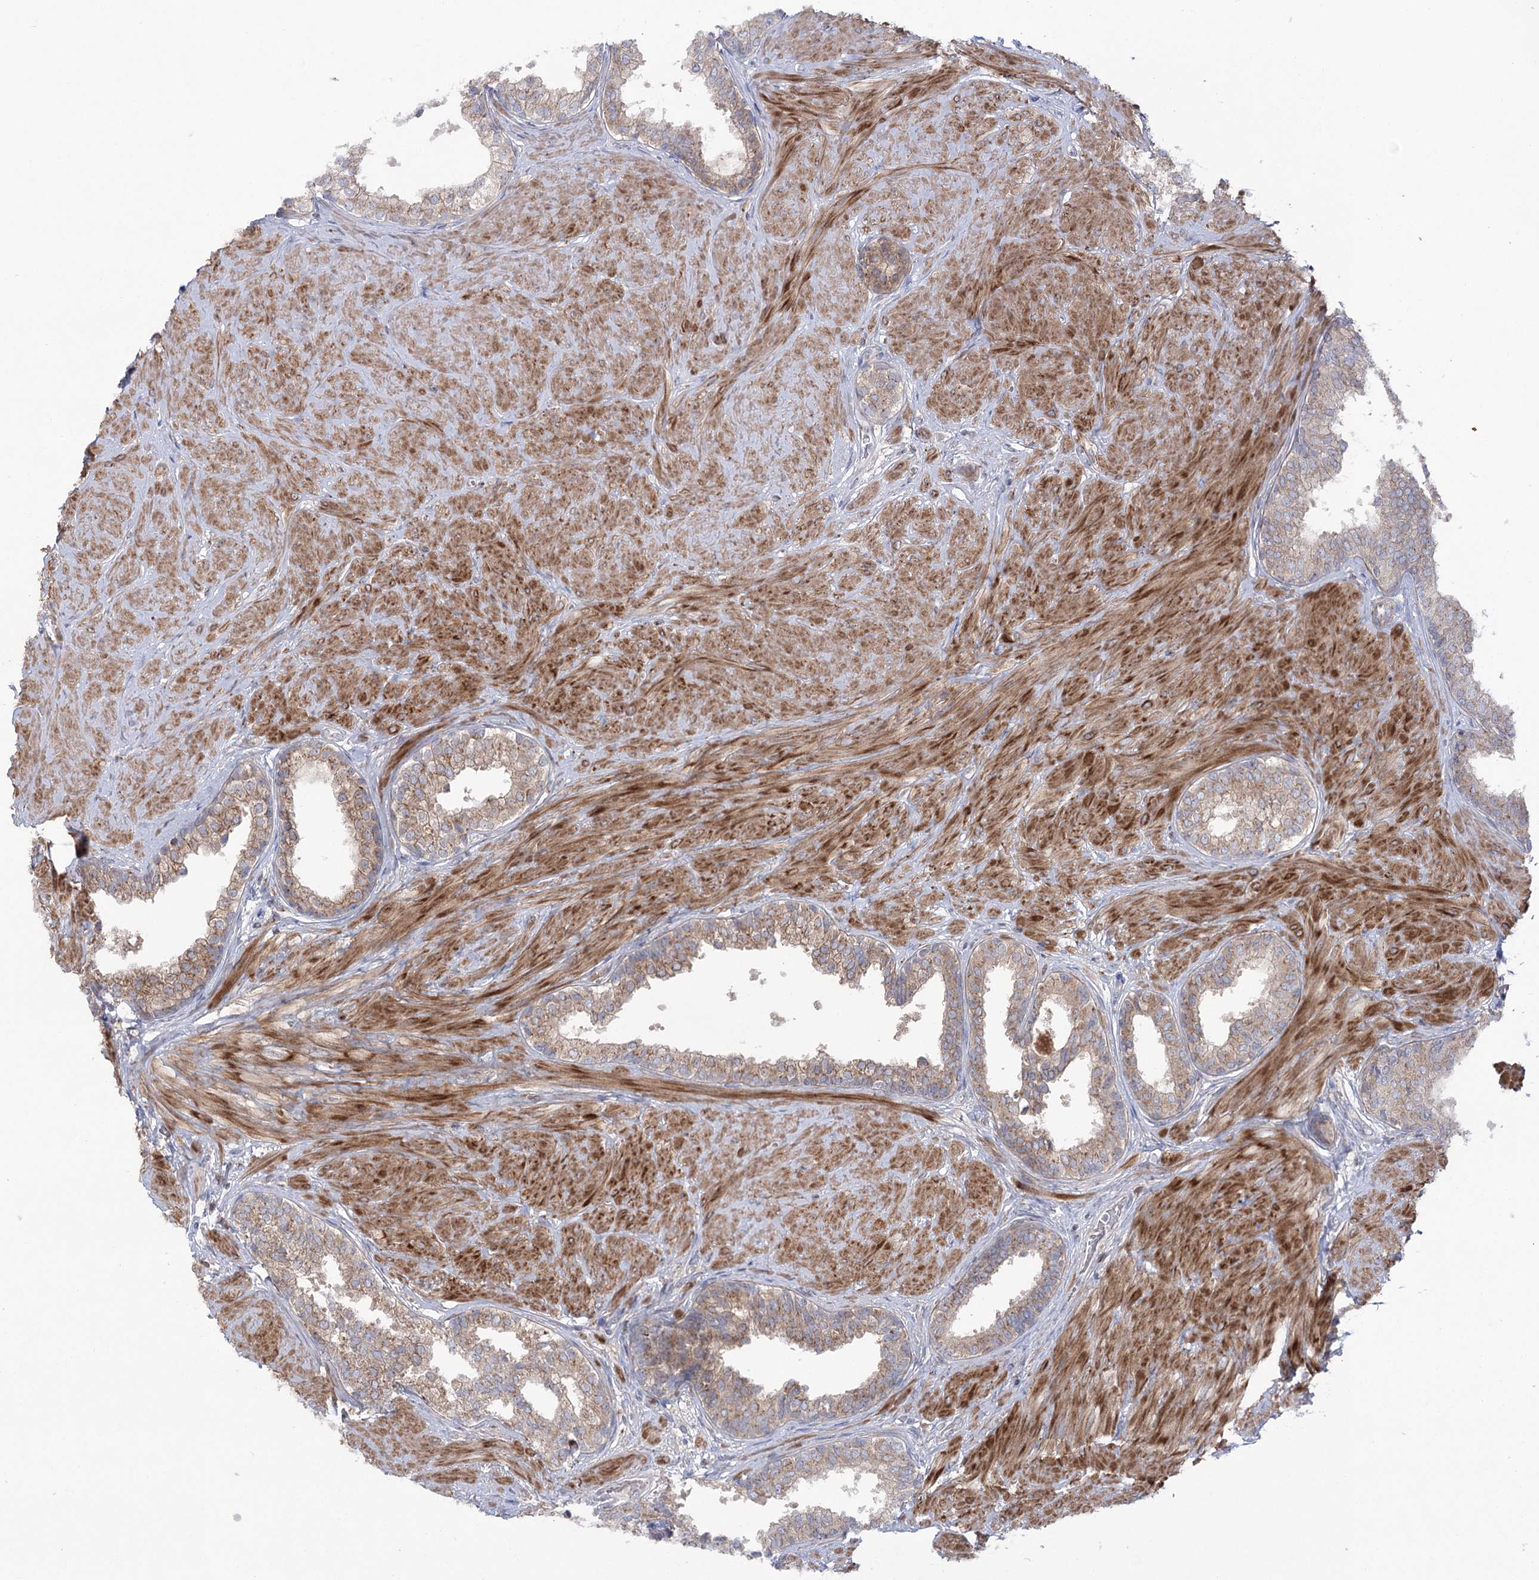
{"staining": {"intensity": "moderate", "quantity": ">75%", "location": "cytoplasmic/membranous"}, "tissue": "prostate", "cell_type": "Glandular cells", "image_type": "normal", "snomed": [{"axis": "morphology", "description": "Normal tissue, NOS"}, {"axis": "topography", "description": "Prostate"}], "caption": "Immunohistochemistry (IHC) staining of normal prostate, which demonstrates medium levels of moderate cytoplasmic/membranous staining in about >75% of glandular cells indicating moderate cytoplasmic/membranous protein positivity. The staining was performed using DAB (brown) for protein detection and nuclei were counterstained in hematoxylin (blue).", "gene": "GBF1", "patient": {"sex": "male", "age": 48}}